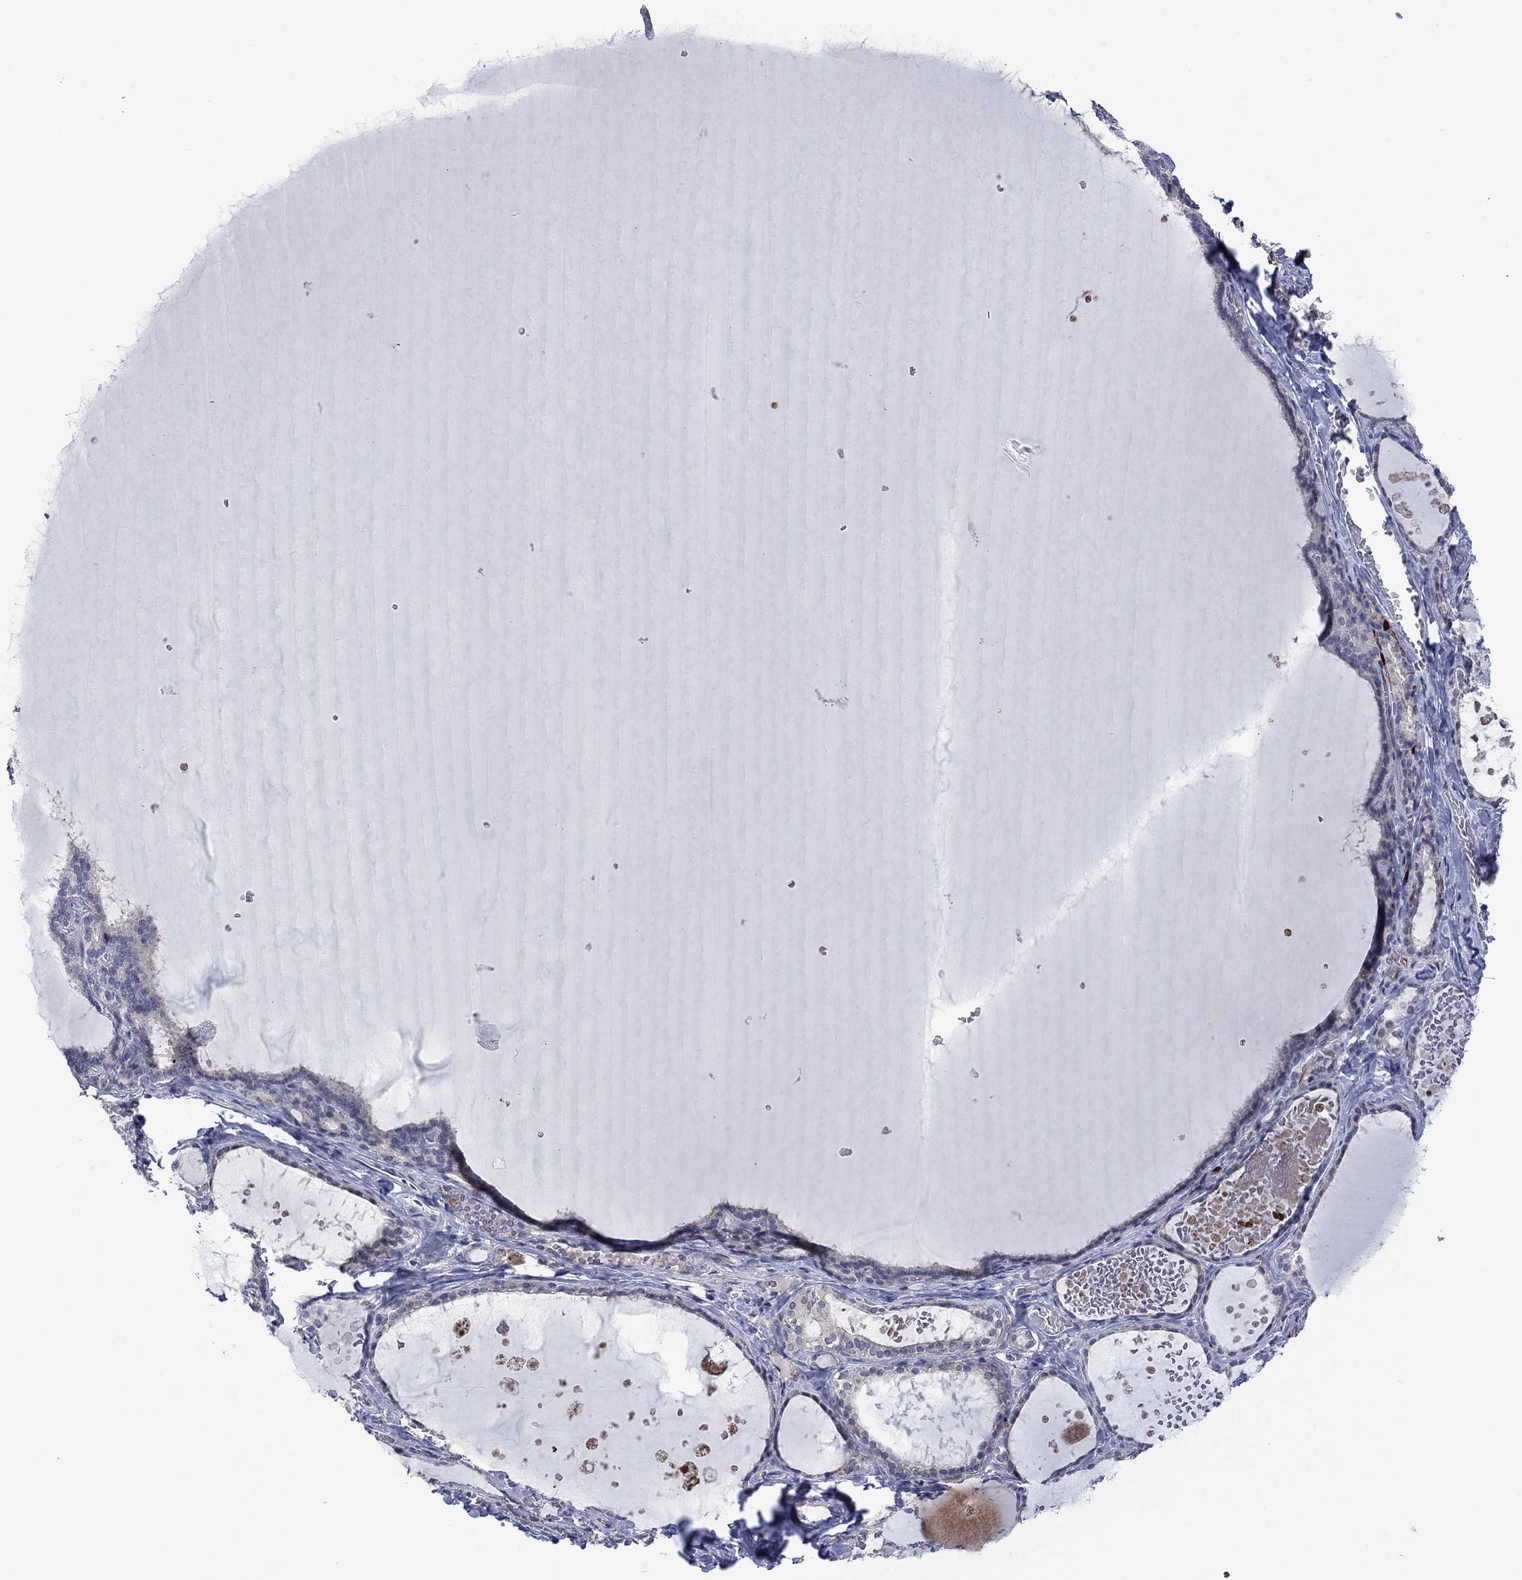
{"staining": {"intensity": "negative", "quantity": "none", "location": "none"}, "tissue": "thyroid gland", "cell_type": "Glandular cells", "image_type": "normal", "snomed": [{"axis": "morphology", "description": "Normal tissue, NOS"}, {"axis": "topography", "description": "Thyroid gland"}], "caption": "Thyroid gland was stained to show a protein in brown. There is no significant expression in glandular cells. (Brightfield microscopy of DAB (3,3'-diaminobenzidine) IHC at high magnification).", "gene": "AGL", "patient": {"sex": "female", "age": 56}}